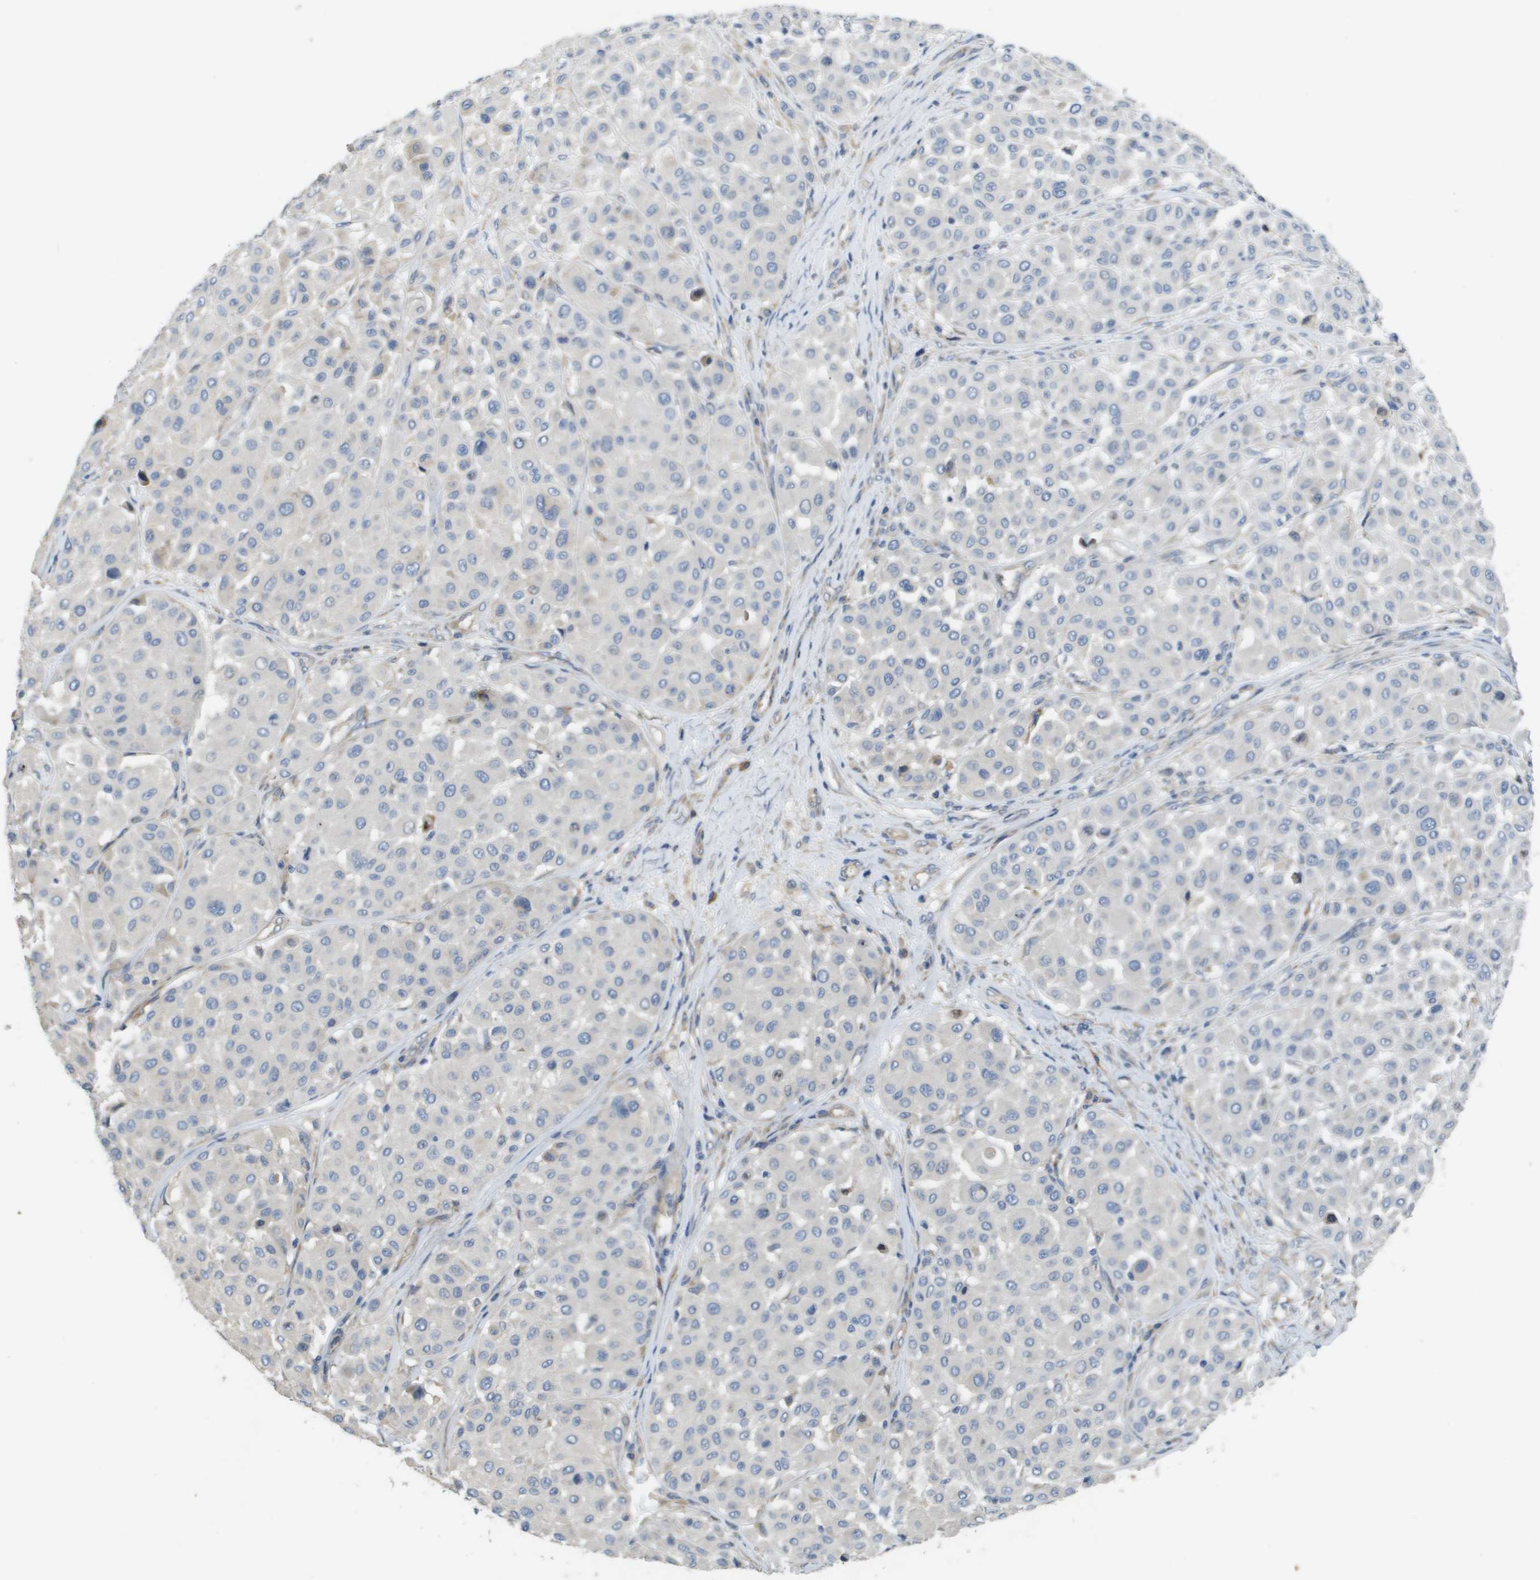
{"staining": {"intensity": "negative", "quantity": "none", "location": "none"}, "tissue": "melanoma", "cell_type": "Tumor cells", "image_type": "cancer", "snomed": [{"axis": "morphology", "description": "Malignant melanoma, Metastatic site"}, {"axis": "topography", "description": "Soft tissue"}], "caption": "A micrograph of malignant melanoma (metastatic site) stained for a protein demonstrates no brown staining in tumor cells.", "gene": "CASP10", "patient": {"sex": "male", "age": 41}}